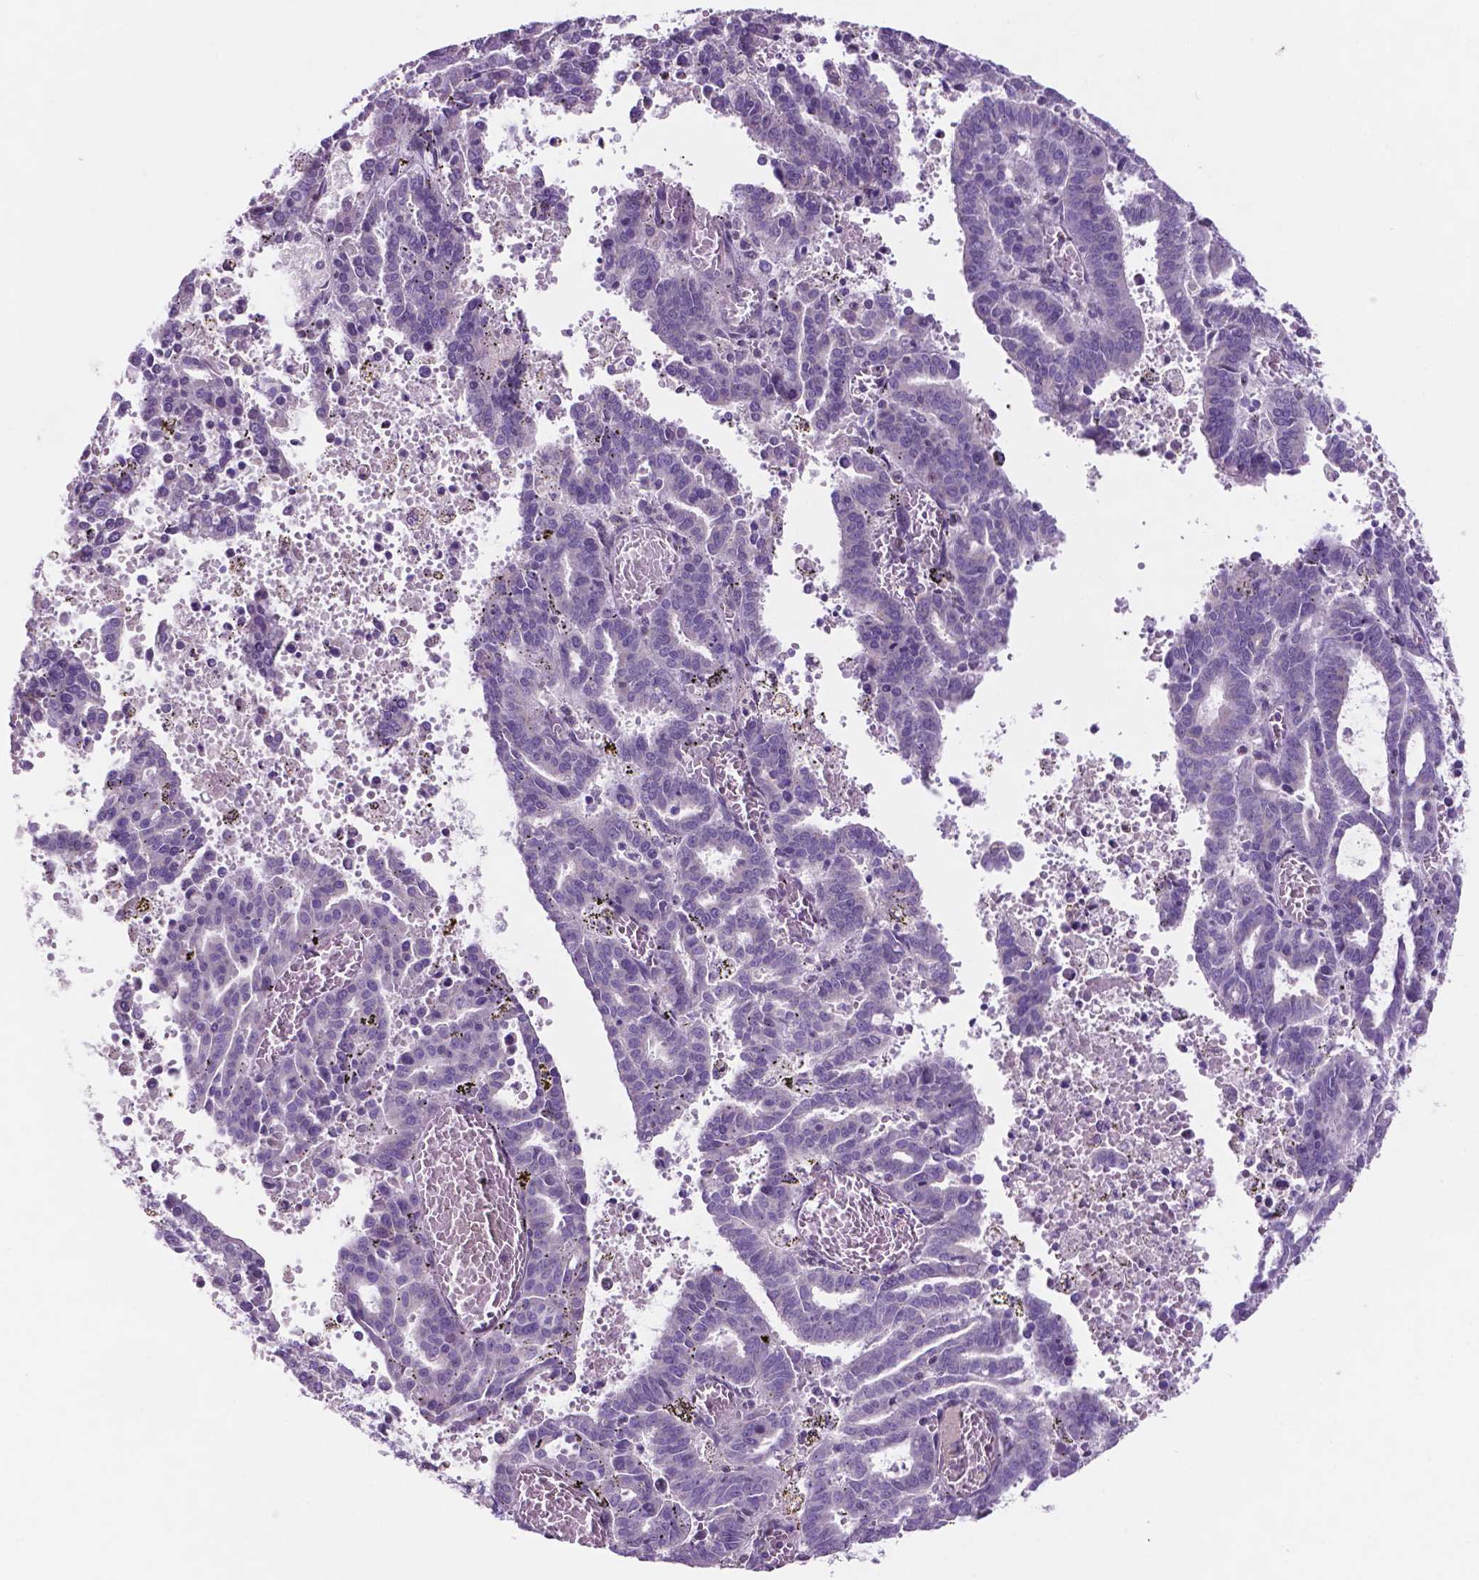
{"staining": {"intensity": "negative", "quantity": "none", "location": "none"}, "tissue": "endometrial cancer", "cell_type": "Tumor cells", "image_type": "cancer", "snomed": [{"axis": "morphology", "description": "Adenocarcinoma, NOS"}, {"axis": "topography", "description": "Uterus"}], "caption": "Immunohistochemistry (IHC) of human endometrial adenocarcinoma exhibits no positivity in tumor cells.", "gene": "FAM50B", "patient": {"sex": "female", "age": 83}}